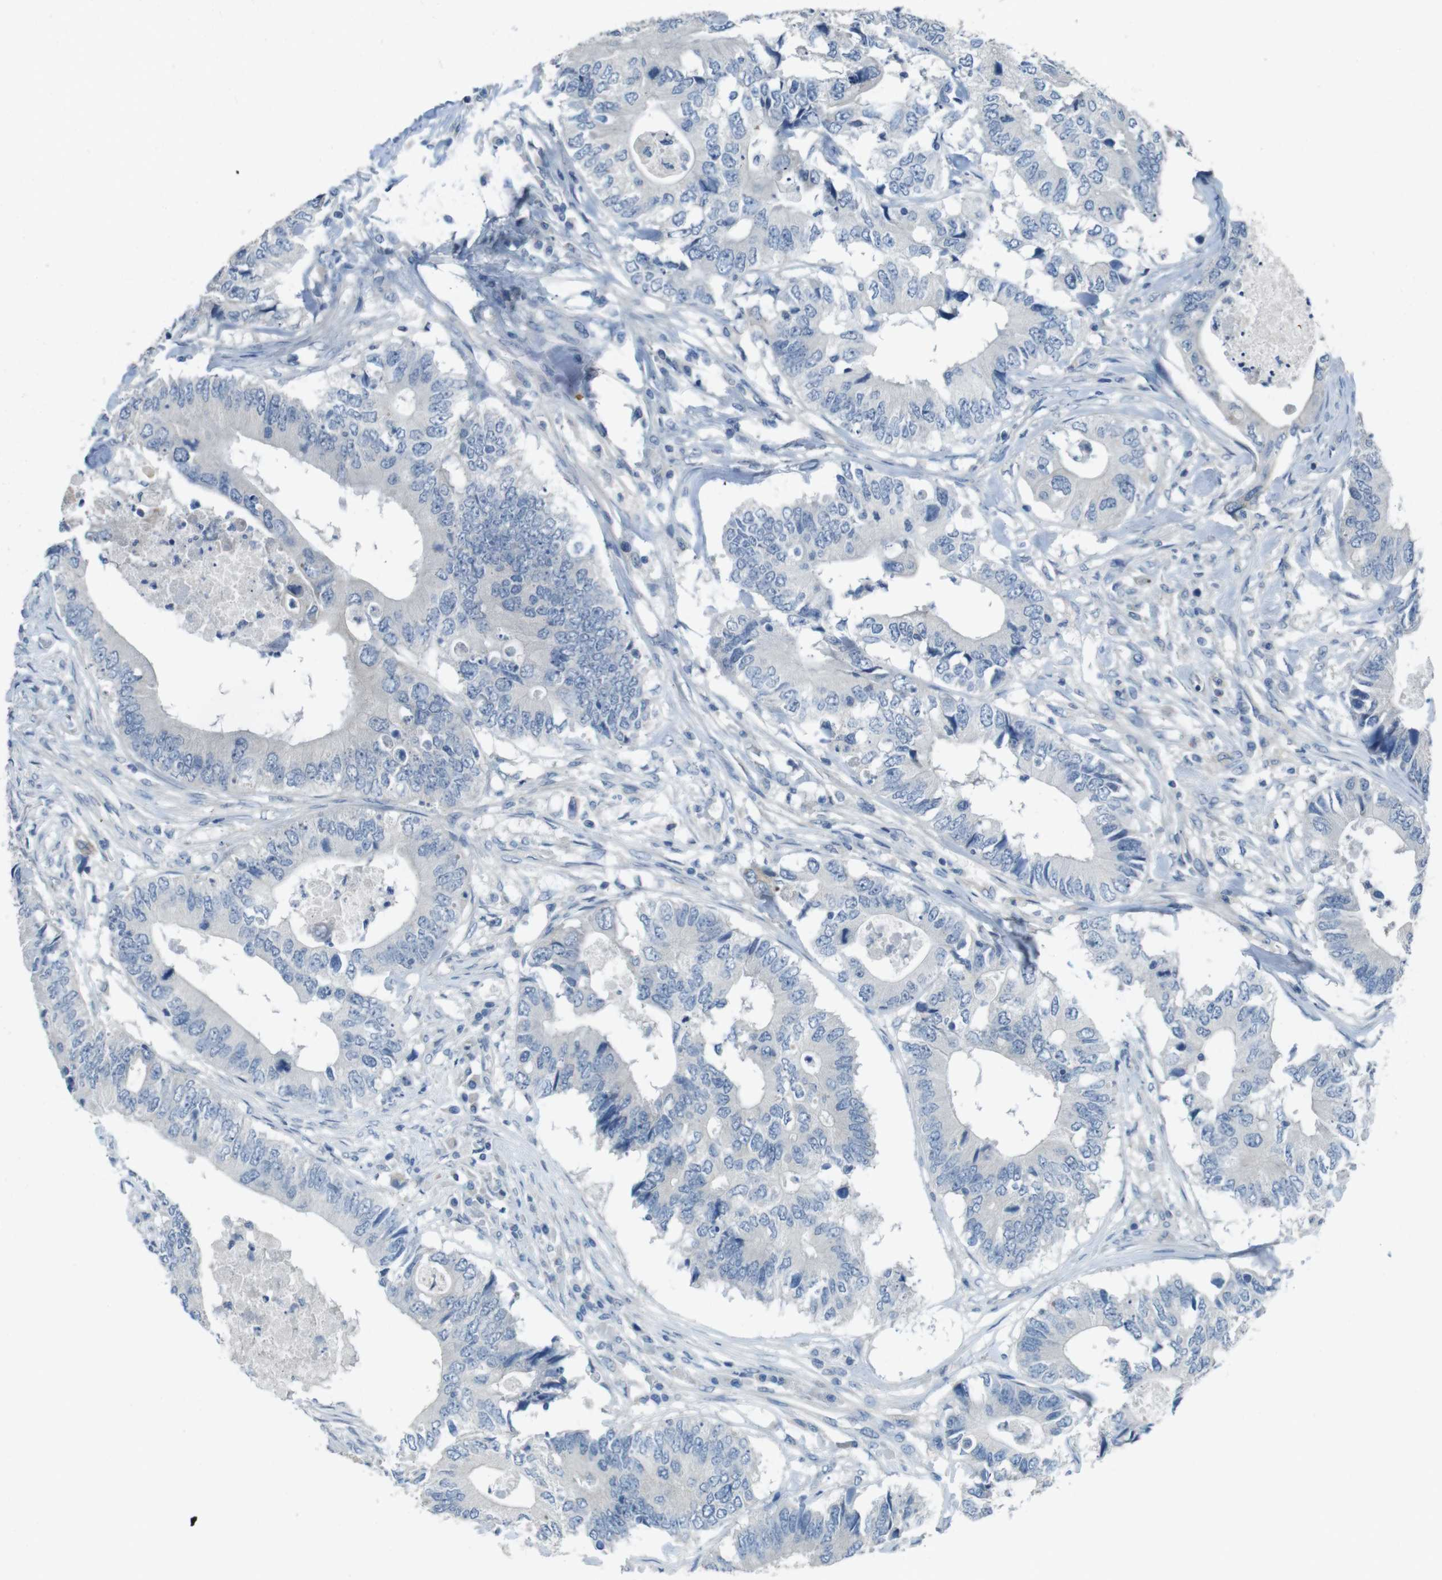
{"staining": {"intensity": "negative", "quantity": "none", "location": "none"}, "tissue": "colorectal cancer", "cell_type": "Tumor cells", "image_type": "cancer", "snomed": [{"axis": "morphology", "description": "Adenocarcinoma, NOS"}, {"axis": "topography", "description": "Colon"}], "caption": "The micrograph exhibits no staining of tumor cells in colorectal cancer (adenocarcinoma).", "gene": "ENTPD7", "patient": {"sex": "male", "age": 71}}